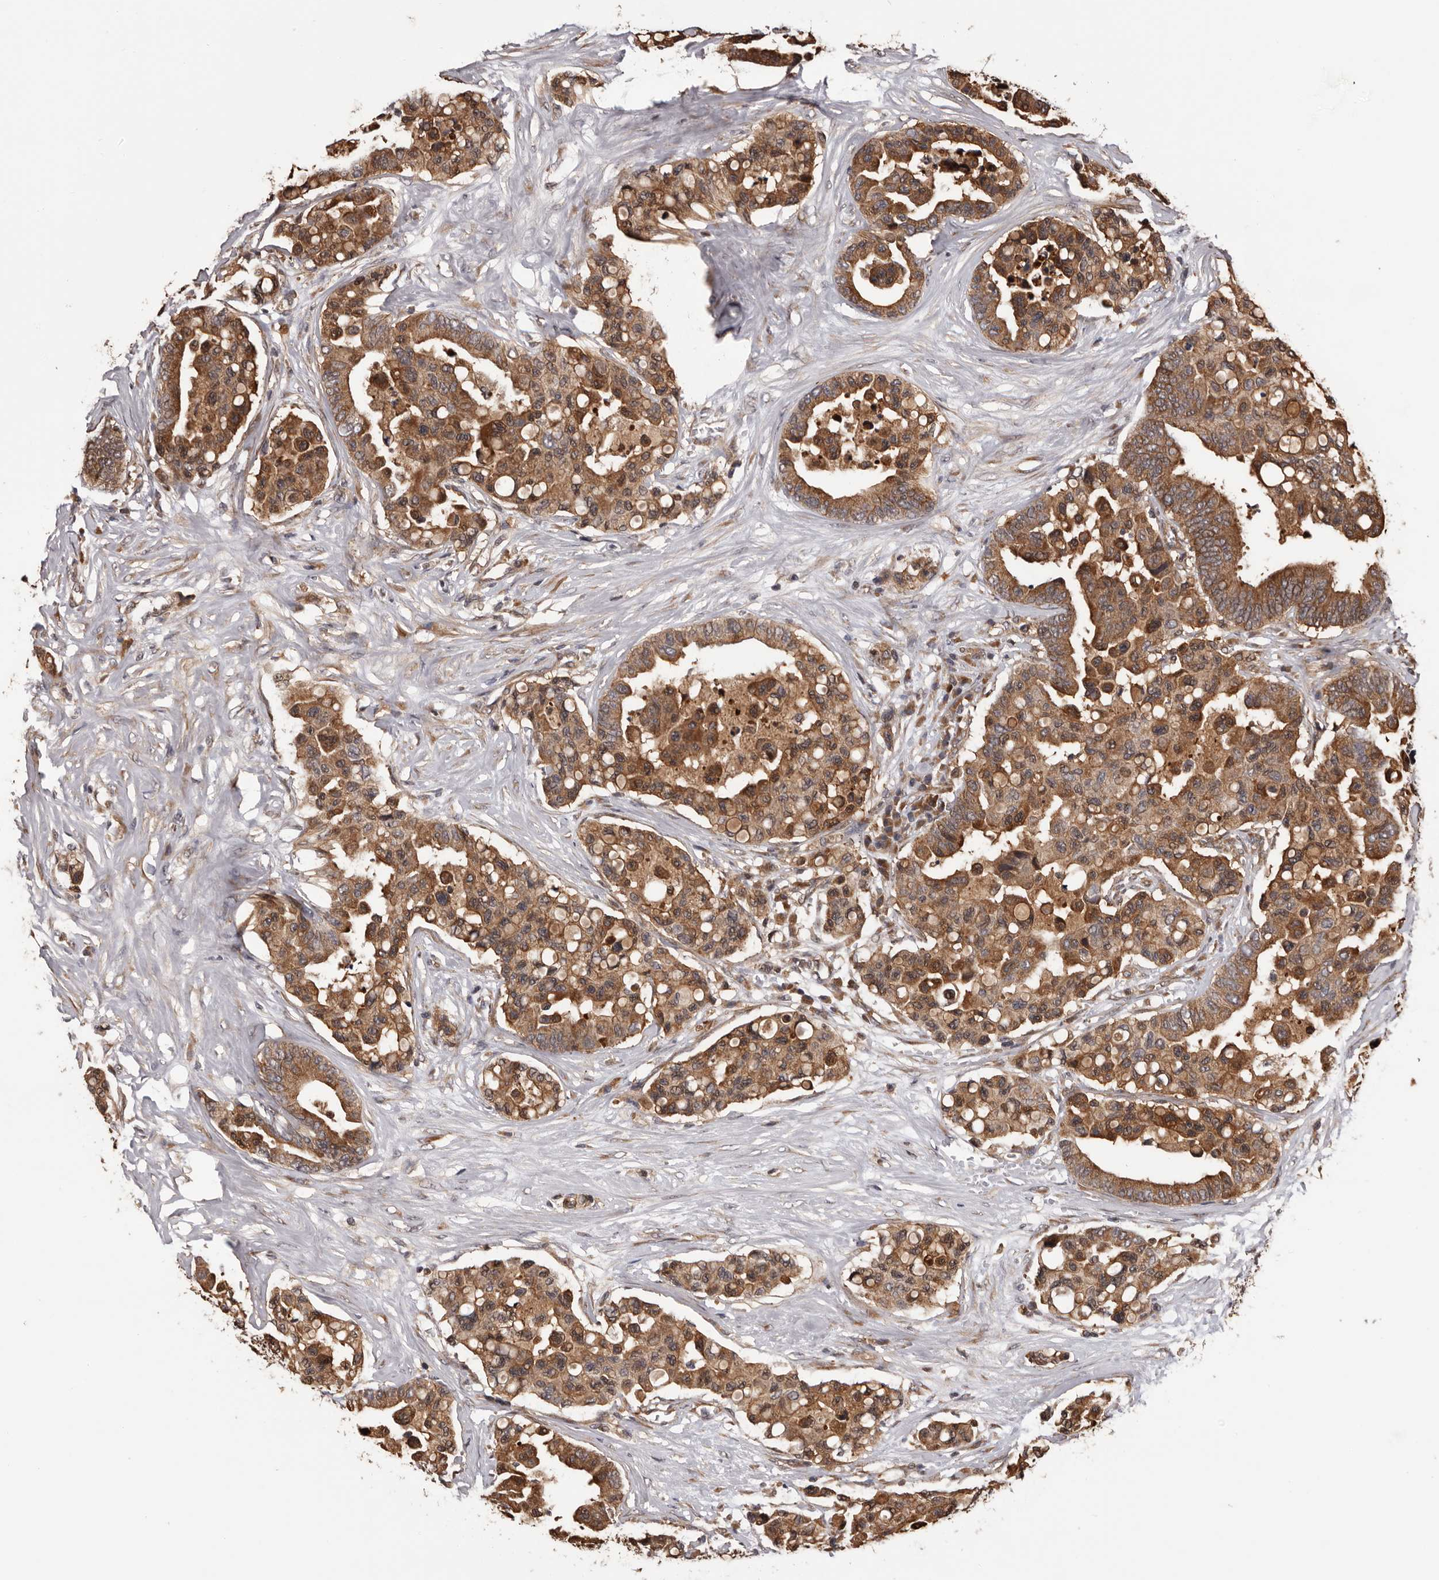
{"staining": {"intensity": "moderate", "quantity": ">75%", "location": "cytoplasmic/membranous"}, "tissue": "colorectal cancer", "cell_type": "Tumor cells", "image_type": "cancer", "snomed": [{"axis": "morphology", "description": "Adenocarcinoma, NOS"}, {"axis": "topography", "description": "Colon"}], "caption": "A brown stain shows moderate cytoplasmic/membranous expression of a protein in human colorectal adenocarcinoma tumor cells.", "gene": "ADAMTS2", "patient": {"sex": "male", "age": 82}}